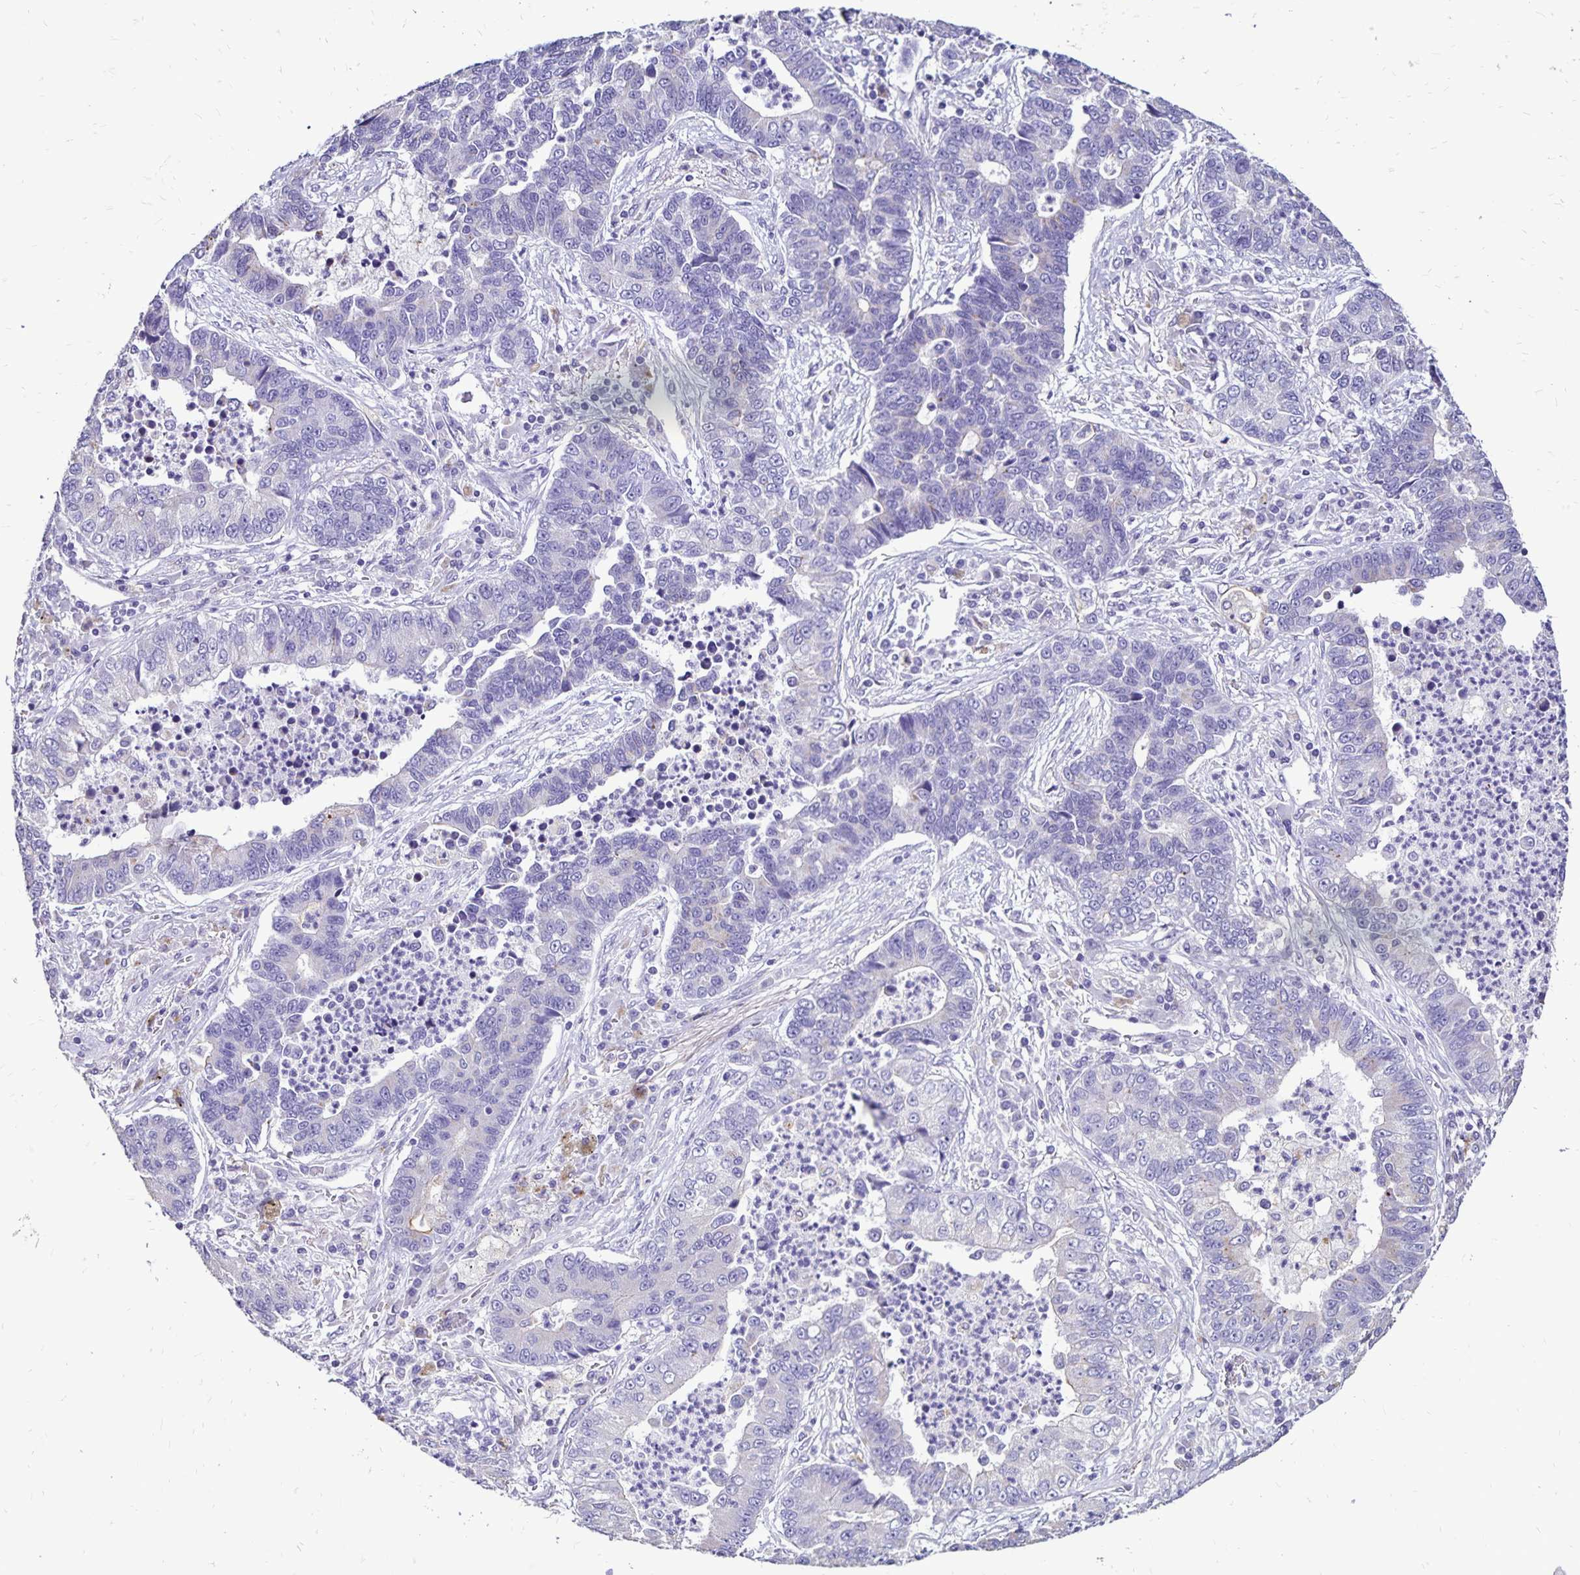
{"staining": {"intensity": "negative", "quantity": "none", "location": "none"}, "tissue": "lung cancer", "cell_type": "Tumor cells", "image_type": "cancer", "snomed": [{"axis": "morphology", "description": "Adenocarcinoma, NOS"}, {"axis": "topography", "description": "Lung"}], "caption": "This photomicrograph is of adenocarcinoma (lung) stained with IHC to label a protein in brown with the nuclei are counter-stained blue. There is no staining in tumor cells. (Immunohistochemistry, brightfield microscopy, high magnification).", "gene": "EVPL", "patient": {"sex": "female", "age": 57}}